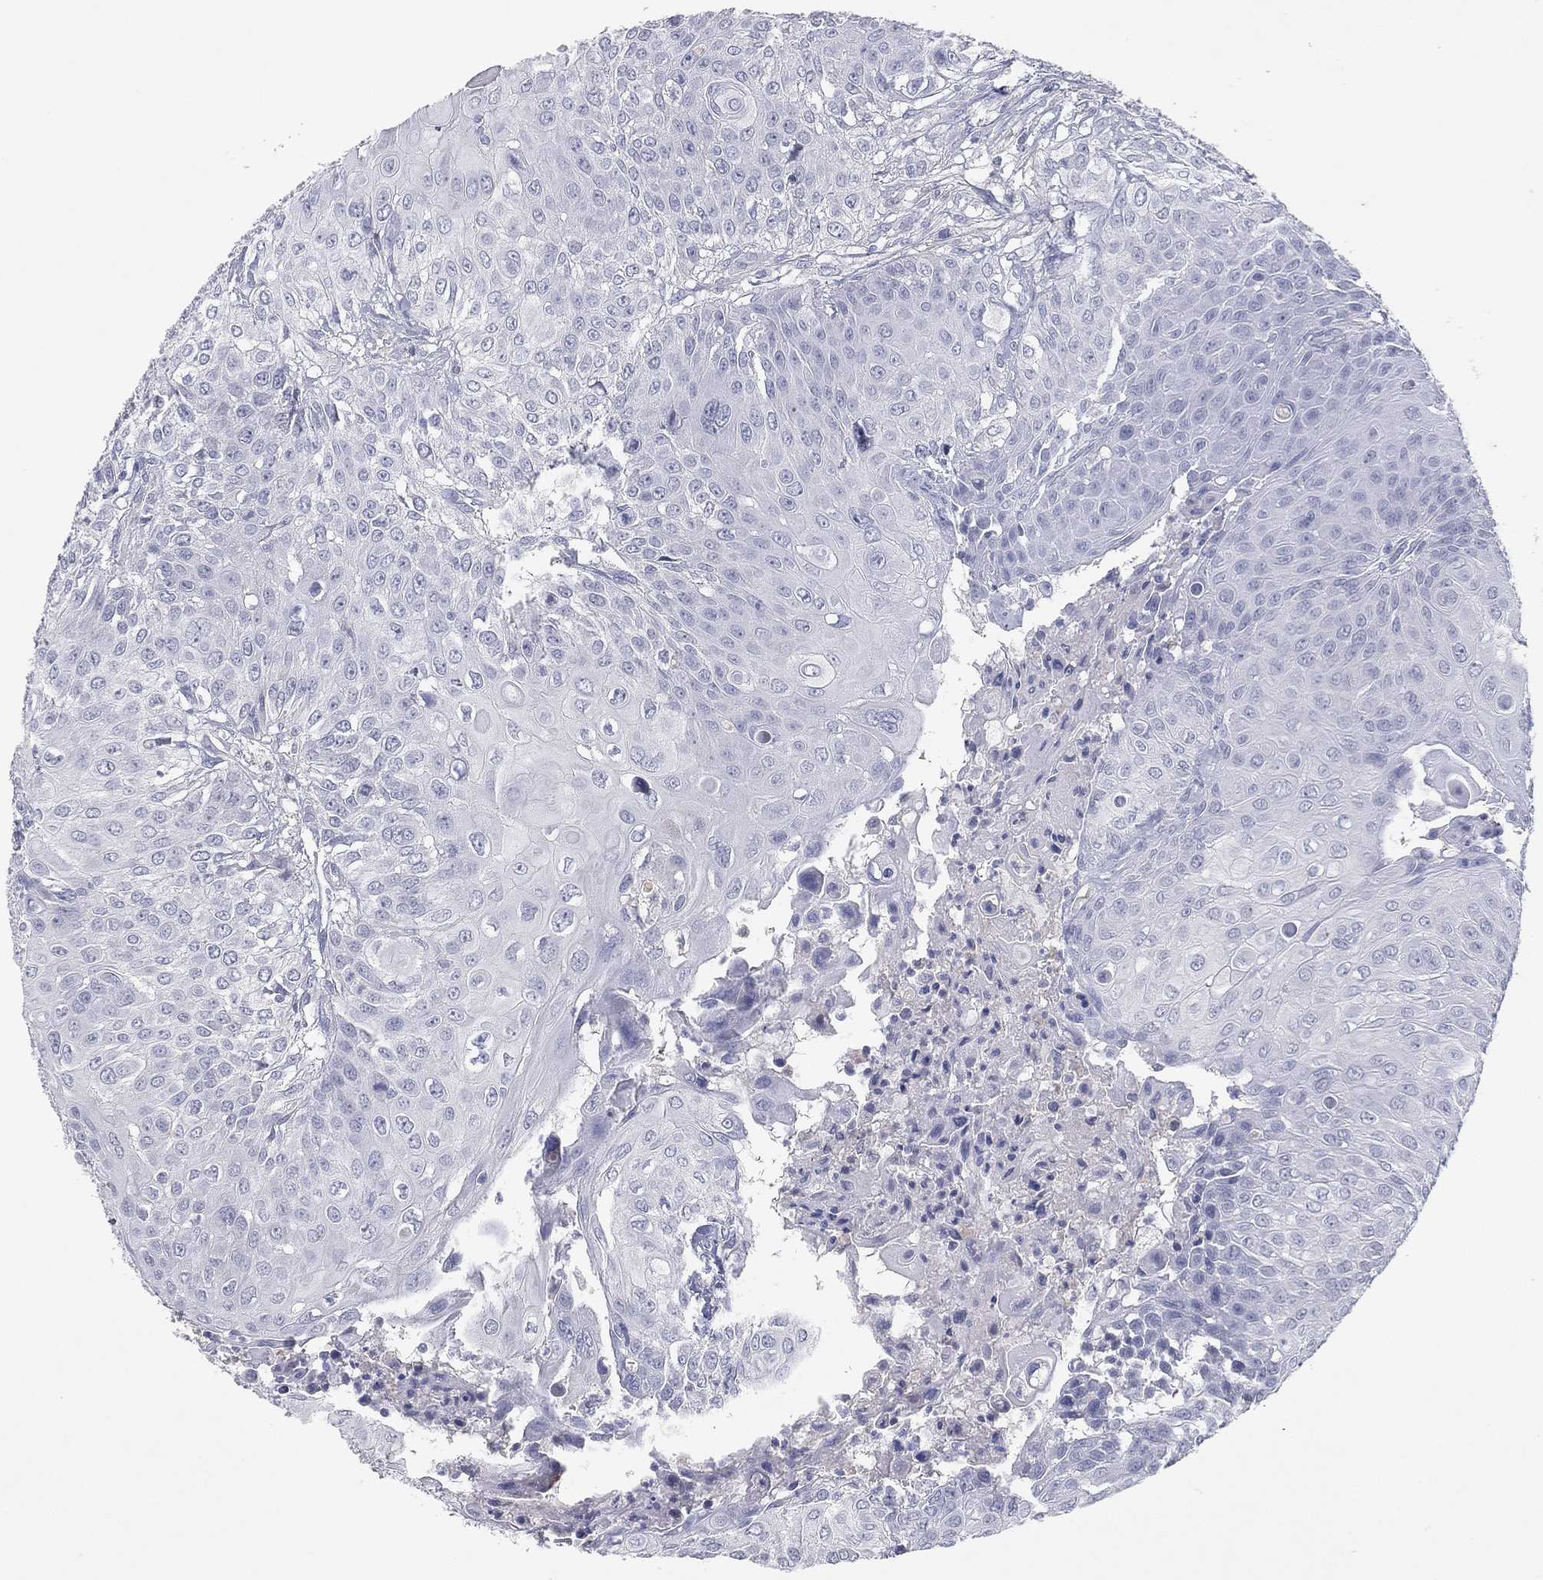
{"staining": {"intensity": "negative", "quantity": "none", "location": "none"}, "tissue": "urothelial cancer", "cell_type": "Tumor cells", "image_type": "cancer", "snomed": [{"axis": "morphology", "description": "Urothelial carcinoma, High grade"}, {"axis": "topography", "description": "Urinary bladder"}], "caption": "This is an immunohistochemistry (IHC) micrograph of urothelial cancer. There is no expression in tumor cells.", "gene": "CPT1B", "patient": {"sex": "female", "age": 79}}